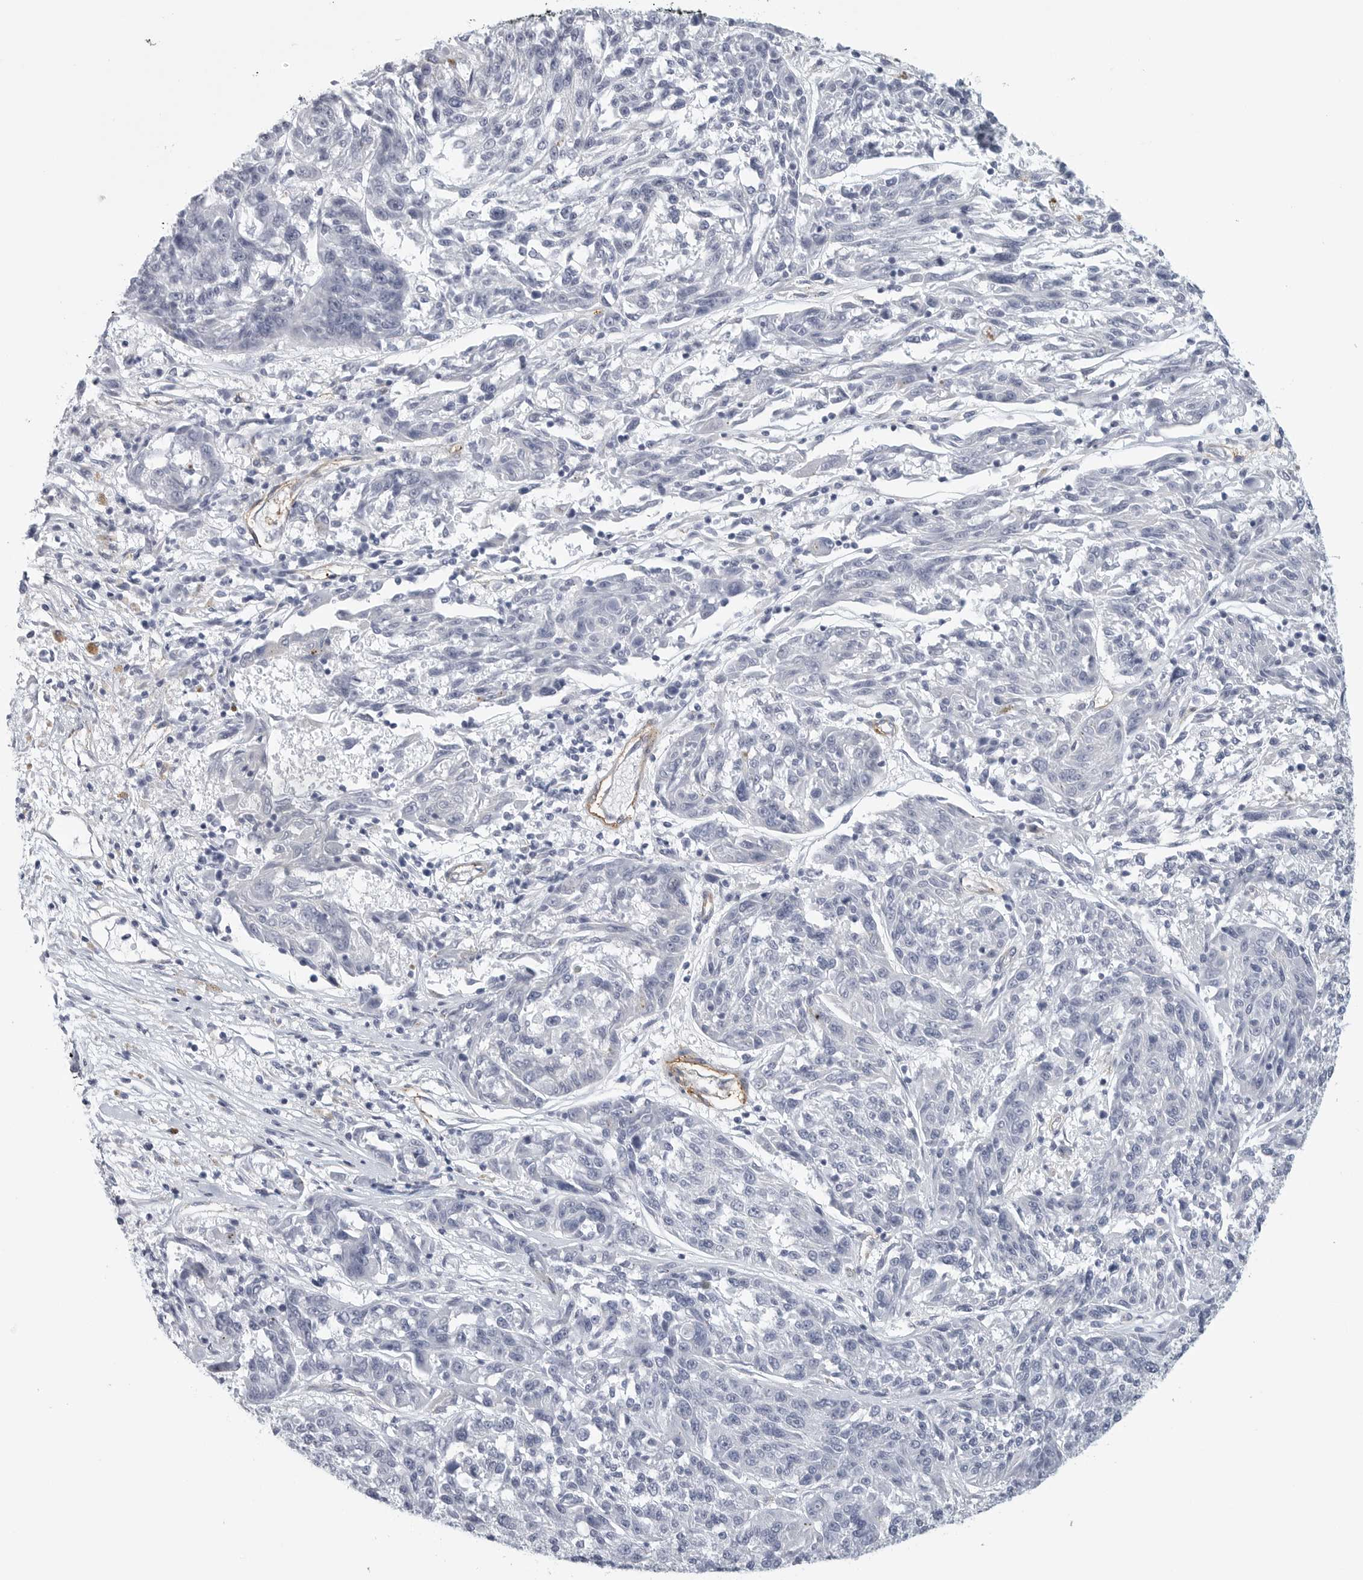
{"staining": {"intensity": "negative", "quantity": "none", "location": "none"}, "tissue": "melanoma", "cell_type": "Tumor cells", "image_type": "cancer", "snomed": [{"axis": "morphology", "description": "Malignant melanoma, NOS"}, {"axis": "topography", "description": "Skin"}], "caption": "Tumor cells are negative for brown protein staining in malignant melanoma.", "gene": "TNR", "patient": {"sex": "male", "age": 53}}